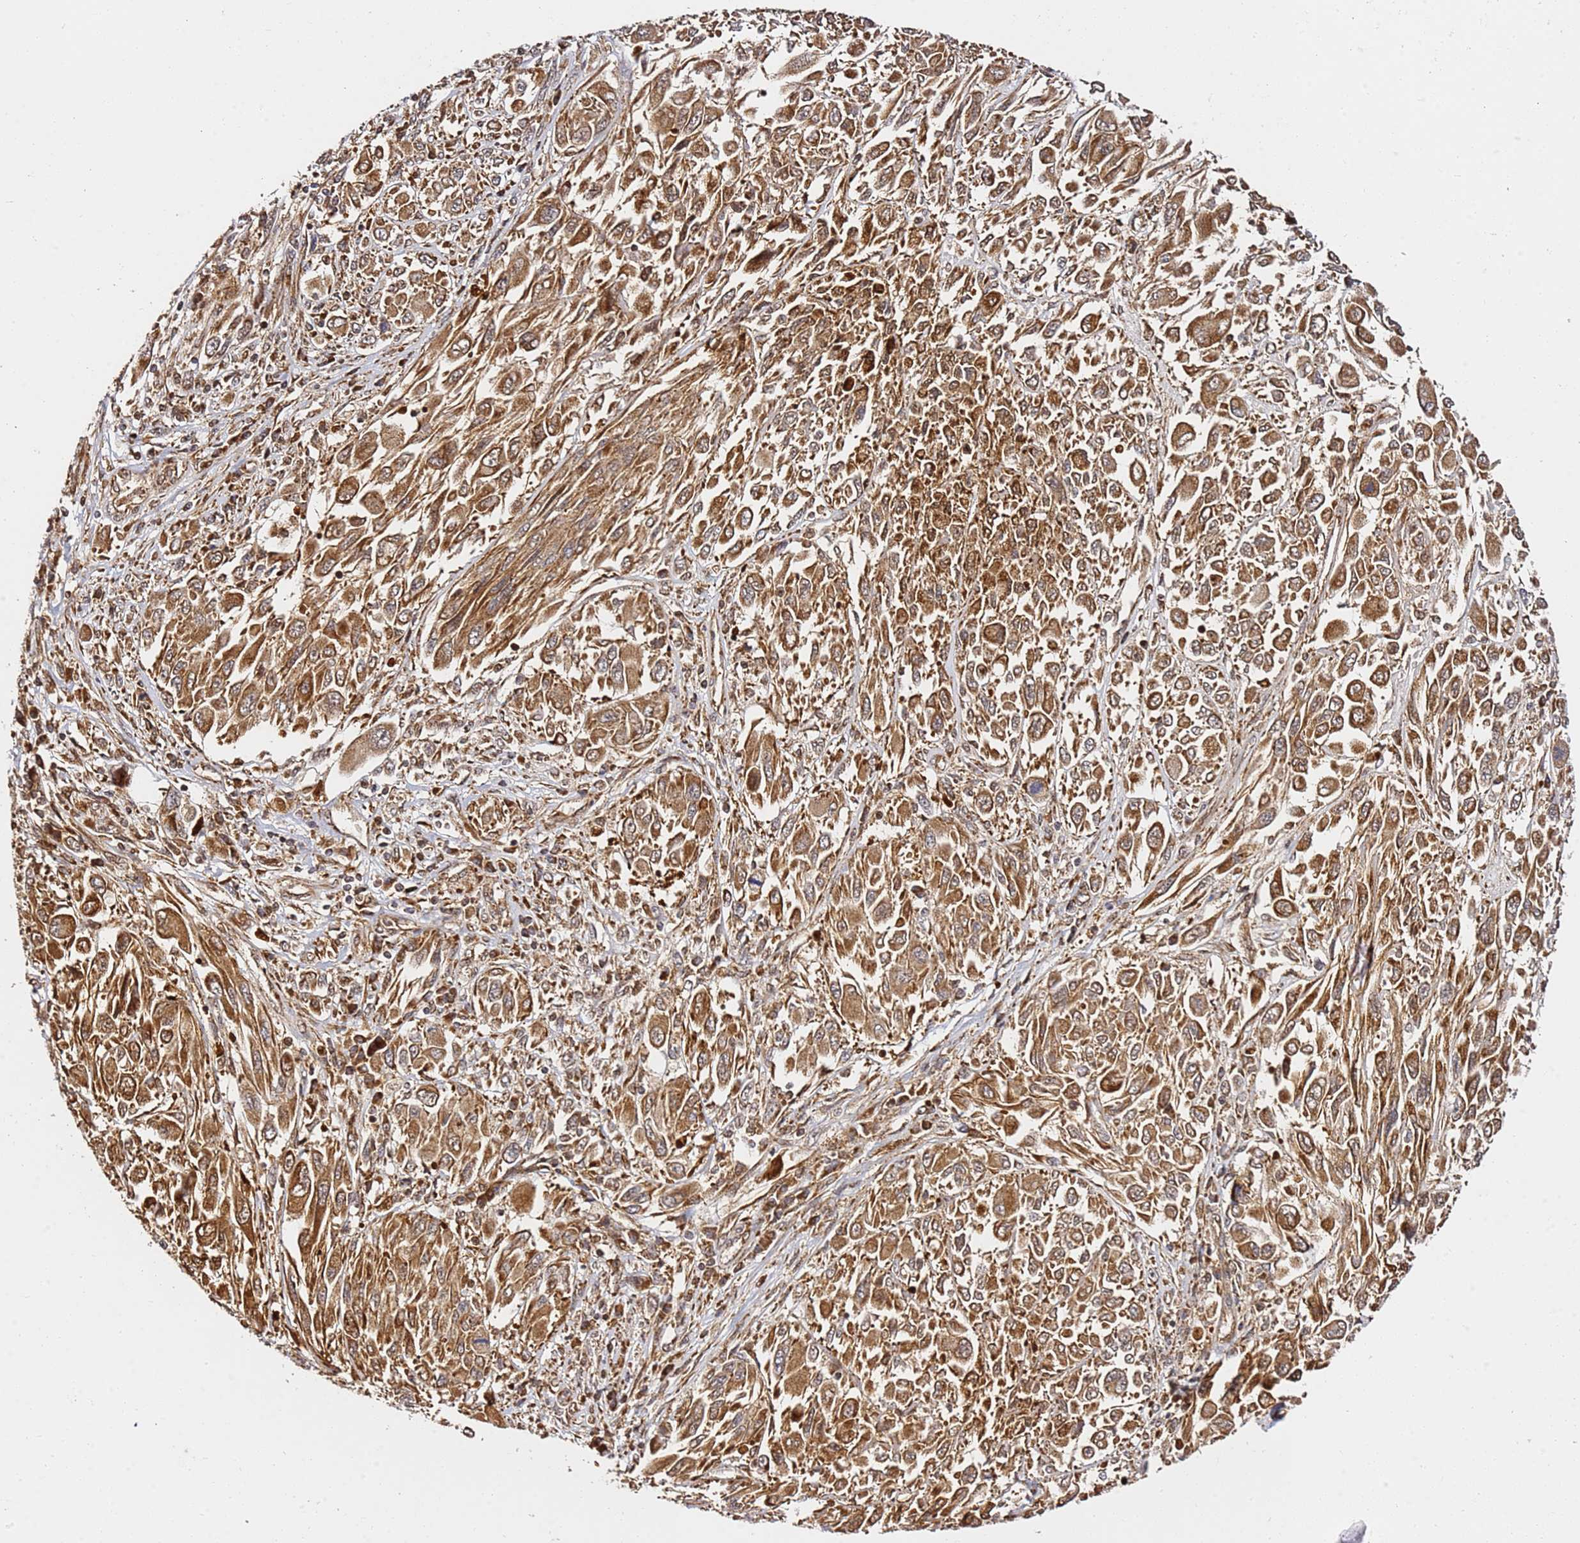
{"staining": {"intensity": "moderate", "quantity": ">75%", "location": "cytoplasmic/membranous,nuclear"}, "tissue": "melanoma", "cell_type": "Tumor cells", "image_type": "cancer", "snomed": [{"axis": "morphology", "description": "Malignant melanoma, NOS"}, {"axis": "topography", "description": "Skin"}], "caption": "DAB (3,3'-diaminobenzidine) immunohistochemical staining of melanoma demonstrates moderate cytoplasmic/membranous and nuclear protein expression in about >75% of tumor cells.", "gene": "SMOX", "patient": {"sex": "female", "age": 91}}